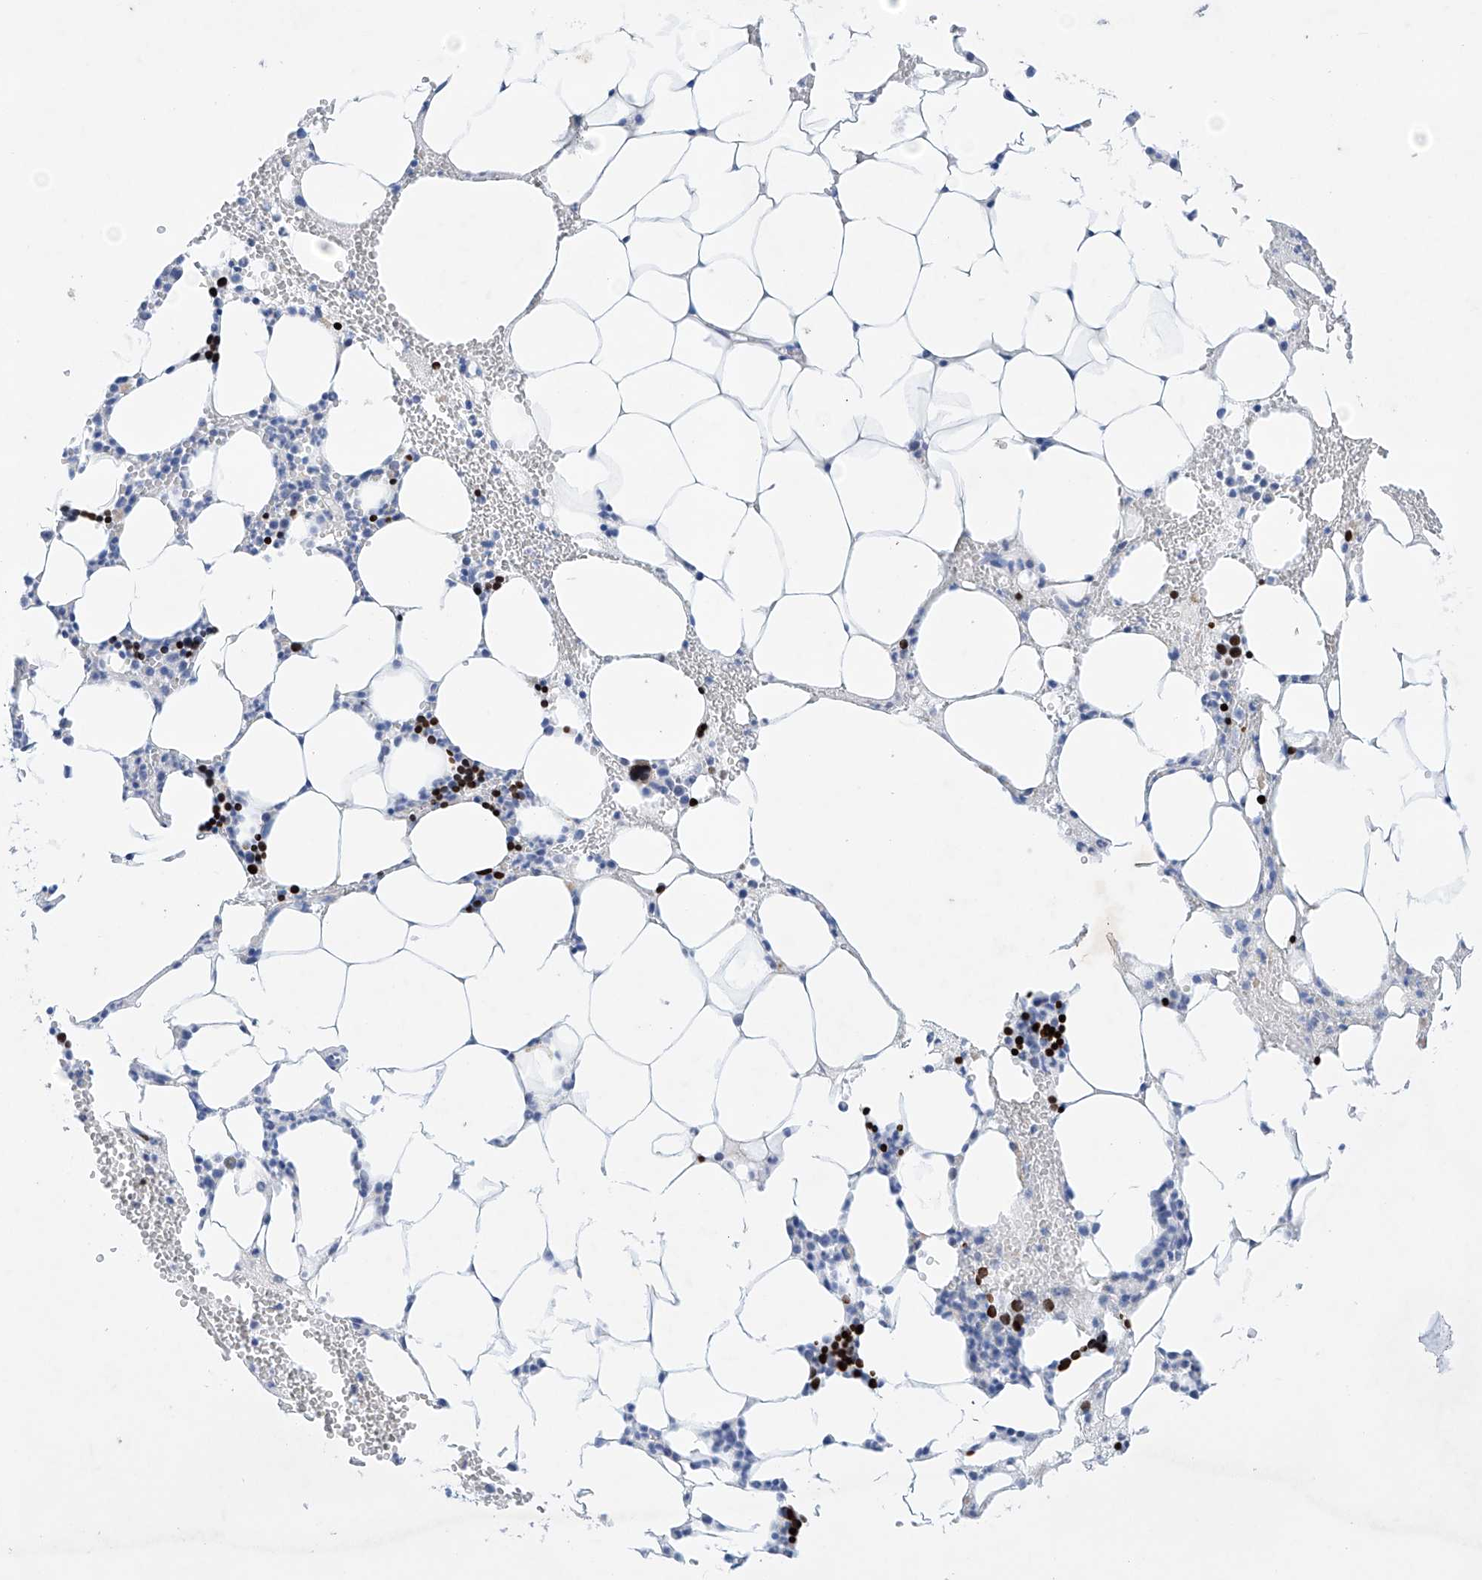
{"staining": {"intensity": "strong", "quantity": "25%-75%", "location": "nuclear"}, "tissue": "bone marrow", "cell_type": "Hematopoietic cells", "image_type": "normal", "snomed": [{"axis": "morphology", "description": "Normal tissue, NOS"}, {"axis": "morphology", "description": "Inflammation, NOS"}, {"axis": "topography", "description": "Bone marrow"}], "caption": "A brown stain highlights strong nuclear expression of a protein in hematopoietic cells of benign bone marrow. (DAB IHC, brown staining for protein, blue staining for nuclei).", "gene": "ETV7", "patient": {"sex": "female", "age": 78}}